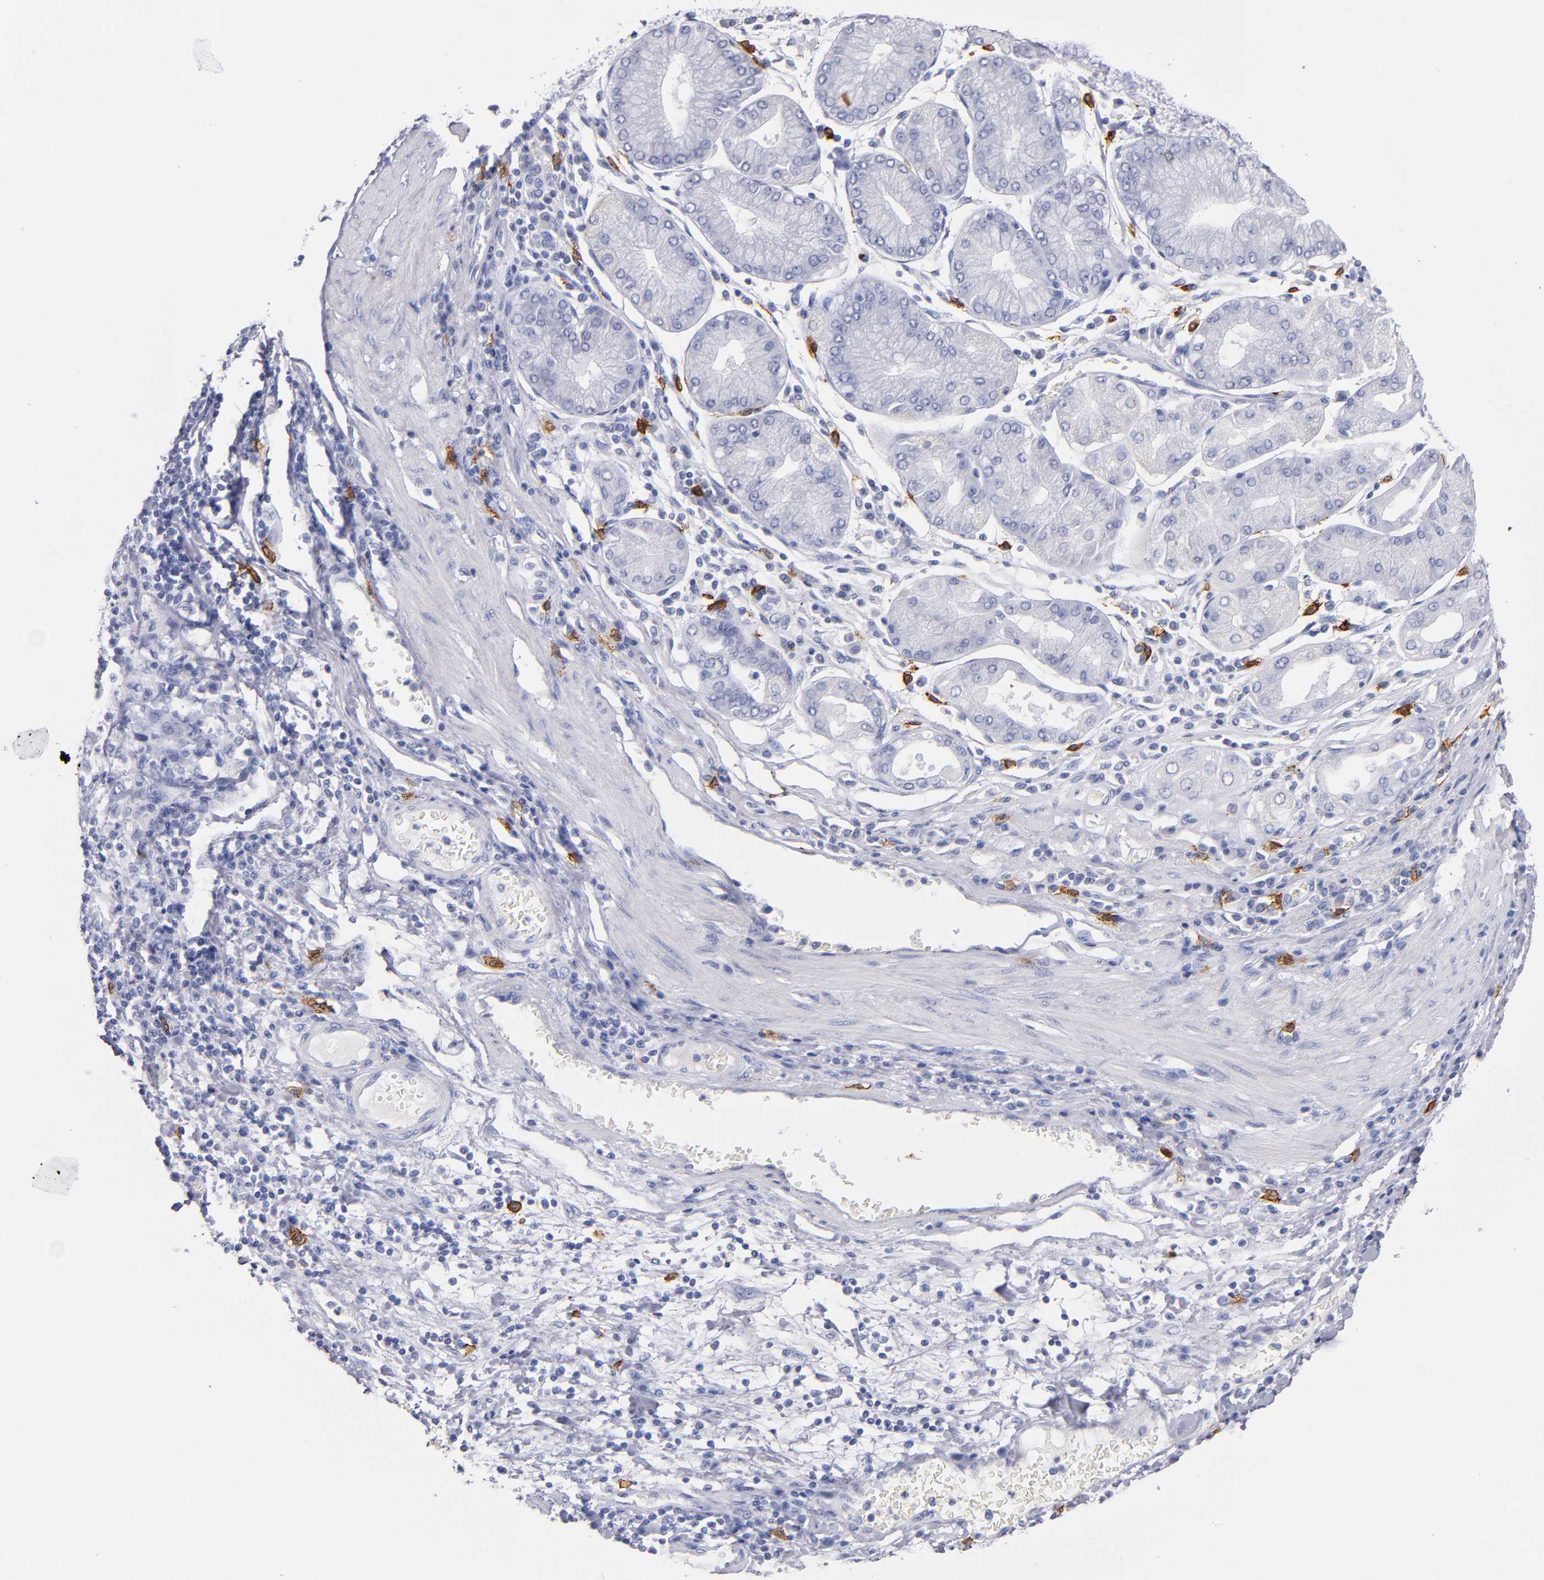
{"staining": {"intensity": "negative", "quantity": "none", "location": "none"}, "tissue": "stomach cancer", "cell_type": "Tumor cells", "image_type": "cancer", "snomed": [{"axis": "morphology", "description": "Normal tissue, NOS"}, {"axis": "morphology", "description": "Adenocarcinoma, NOS"}, {"axis": "topography", "description": "Stomach, upper"}, {"axis": "topography", "description": "Stomach"}], "caption": "Stomach cancer (adenocarcinoma) stained for a protein using immunohistochemistry shows no staining tumor cells.", "gene": "KIT", "patient": {"sex": "male", "age": 59}}